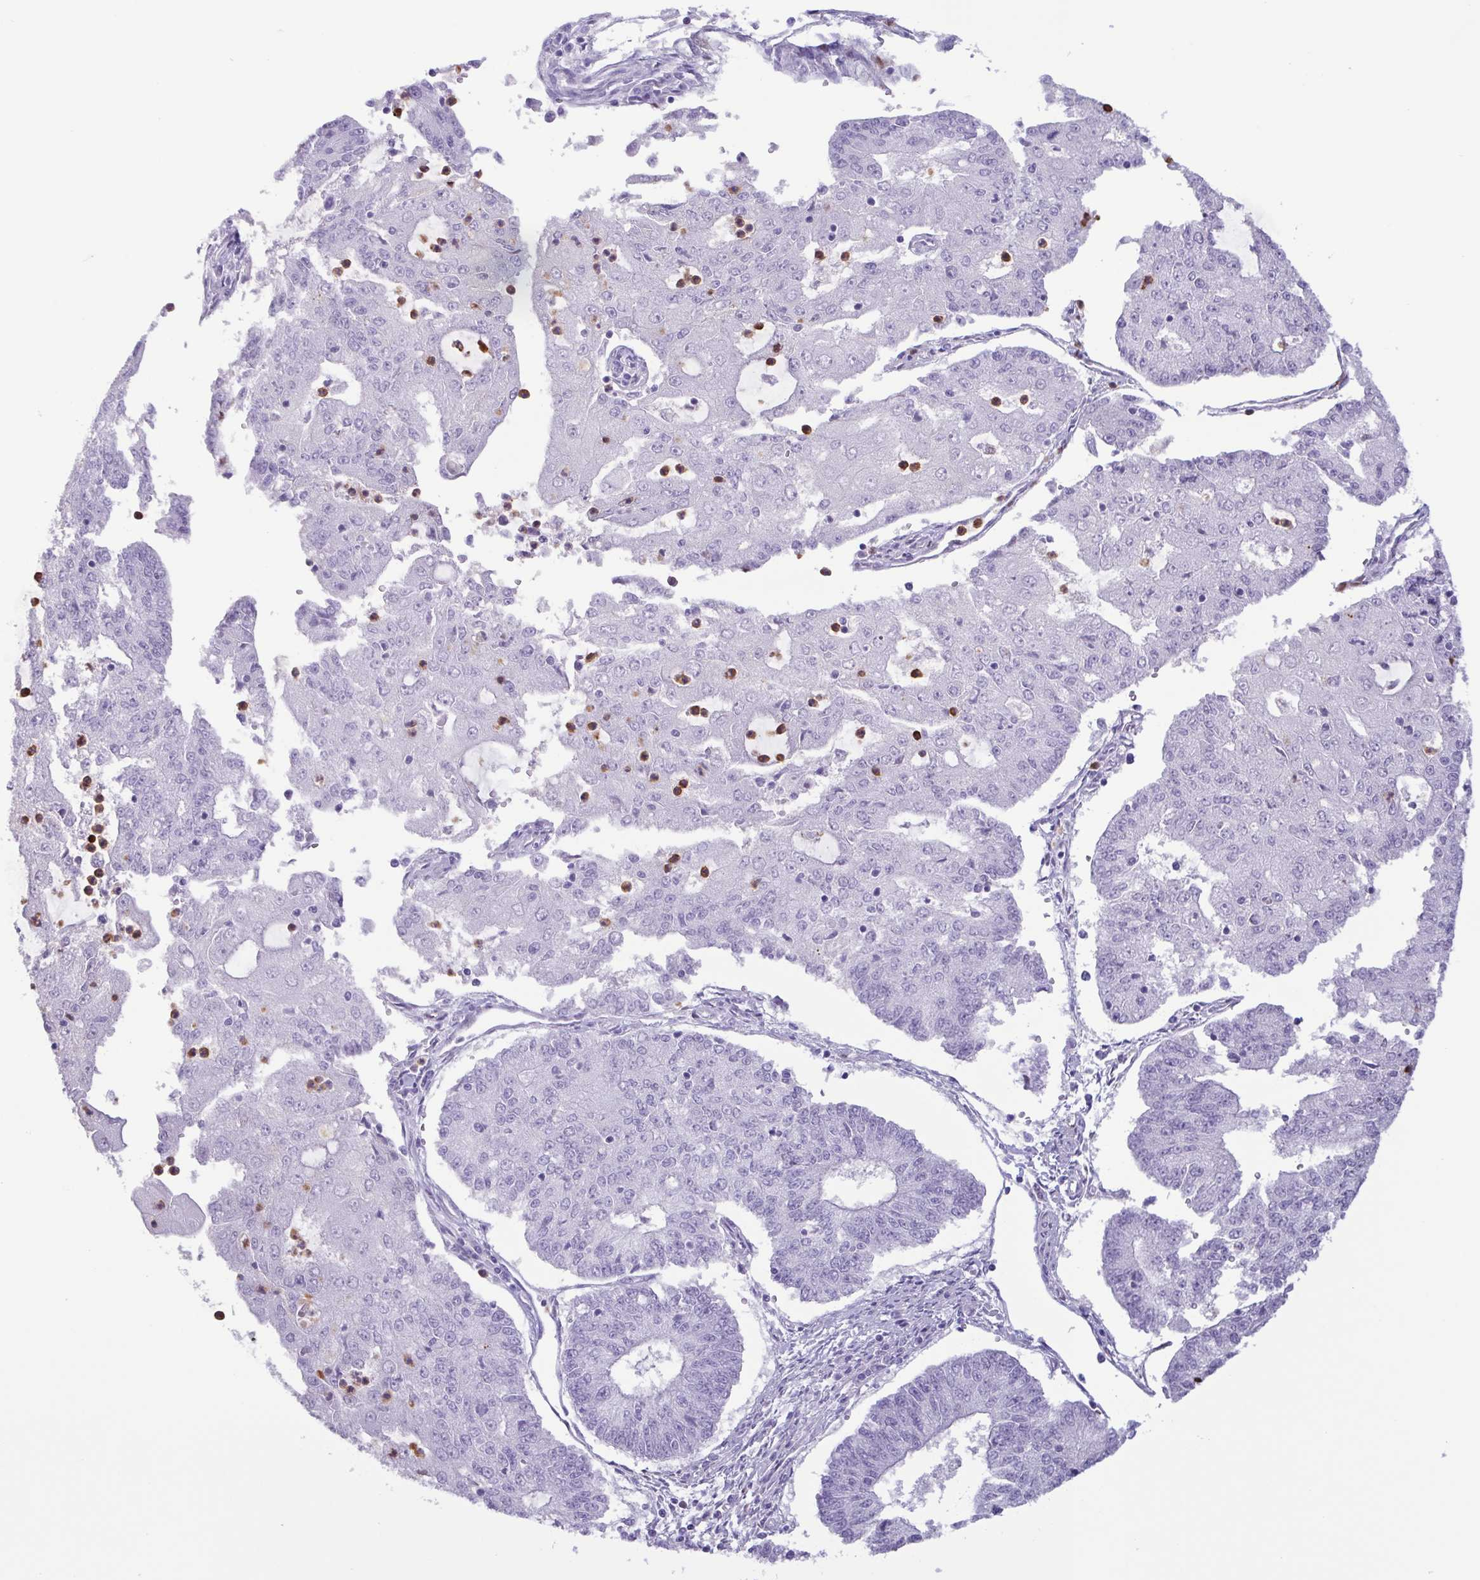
{"staining": {"intensity": "negative", "quantity": "none", "location": "none"}, "tissue": "endometrial cancer", "cell_type": "Tumor cells", "image_type": "cancer", "snomed": [{"axis": "morphology", "description": "Adenocarcinoma, NOS"}, {"axis": "topography", "description": "Endometrium"}], "caption": "This photomicrograph is of endometrial adenocarcinoma stained with immunohistochemistry to label a protein in brown with the nuclei are counter-stained blue. There is no staining in tumor cells. (IHC, brightfield microscopy, high magnification).", "gene": "LTF", "patient": {"sex": "female", "age": 56}}